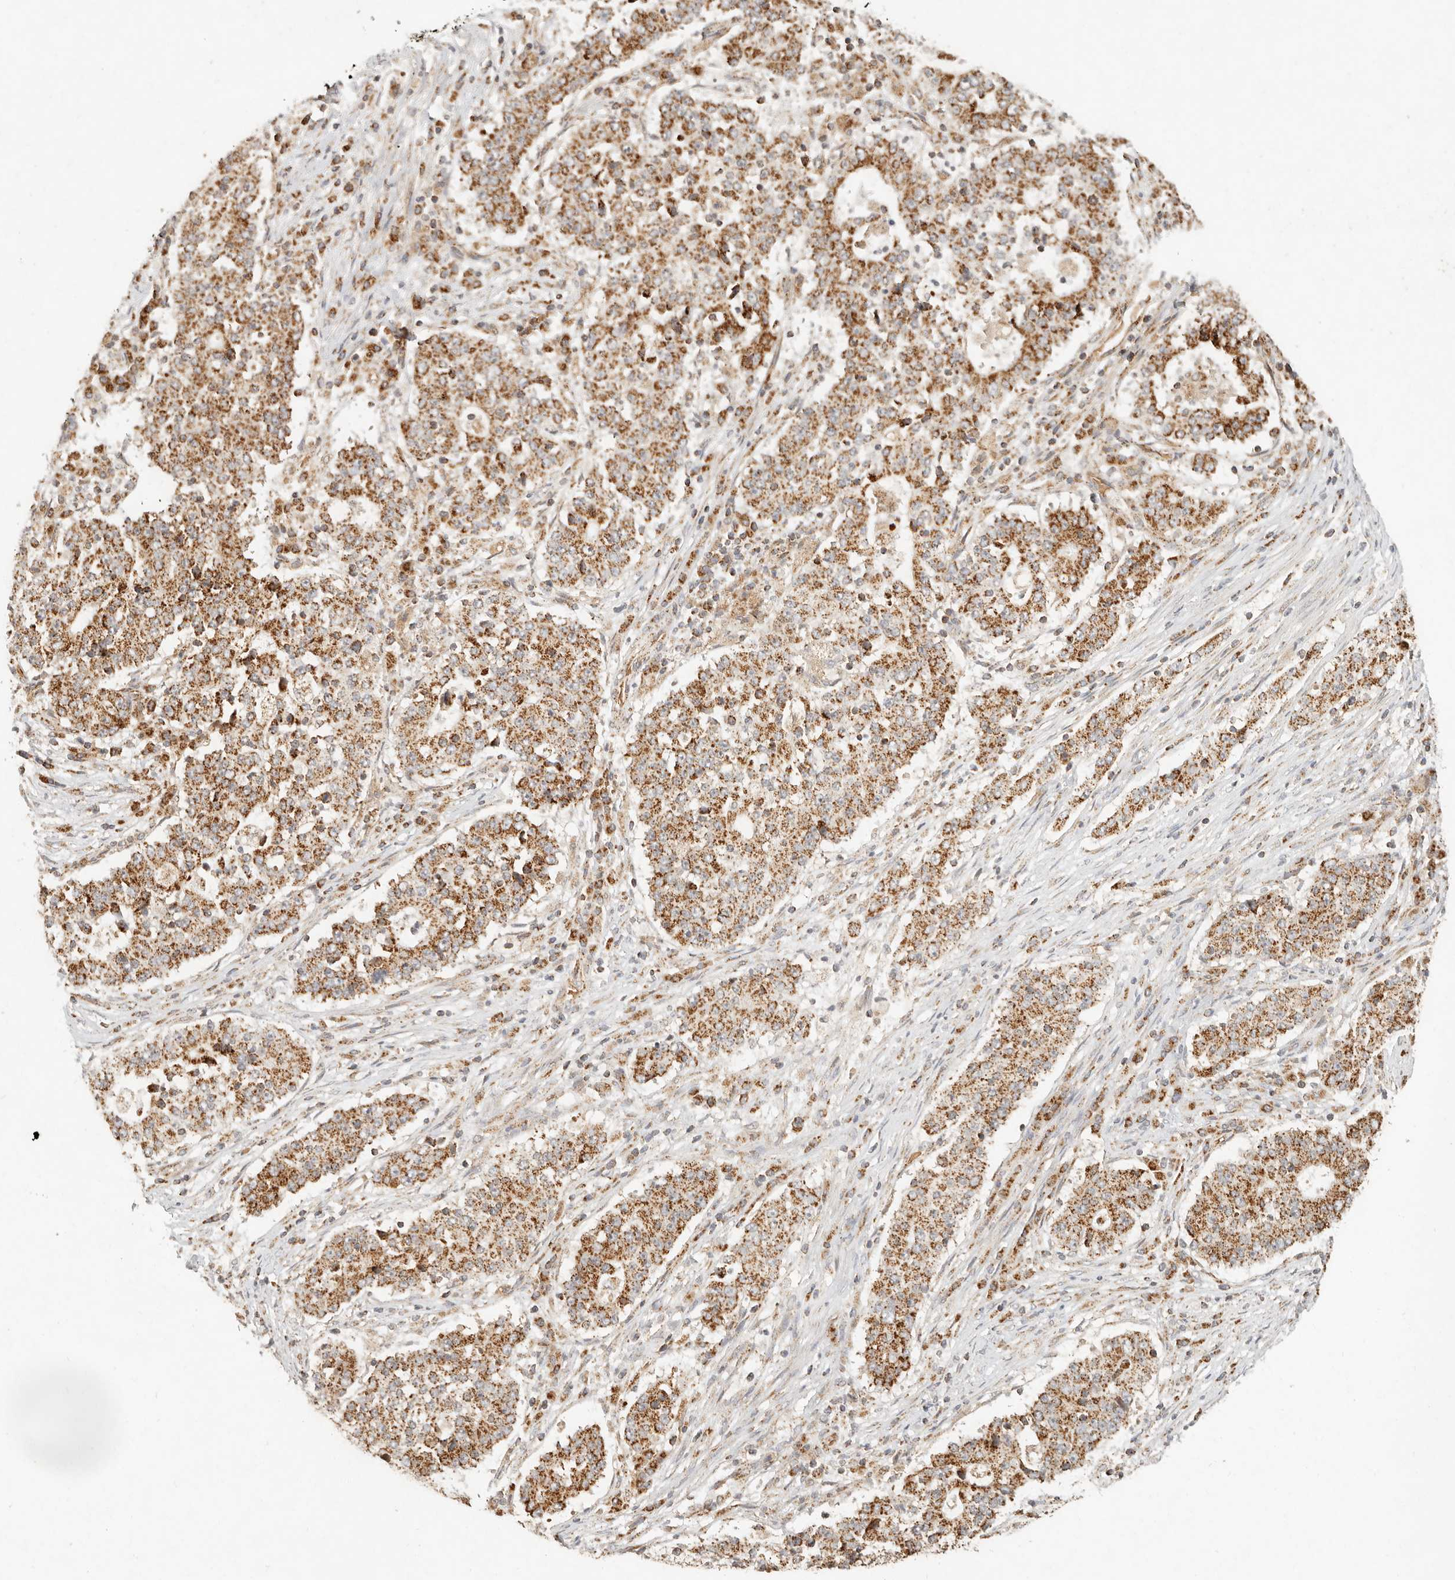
{"staining": {"intensity": "moderate", "quantity": ">75%", "location": "cytoplasmic/membranous"}, "tissue": "stomach cancer", "cell_type": "Tumor cells", "image_type": "cancer", "snomed": [{"axis": "morphology", "description": "Adenocarcinoma, NOS"}, {"axis": "topography", "description": "Stomach"}], "caption": "Stomach adenocarcinoma tissue demonstrates moderate cytoplasmic/membranous positivity in about >75% of tumor cells, visualized by immunohistochemistry.", "gene": "MRPL55", "patient": {"sex": "male", "age": 59}}